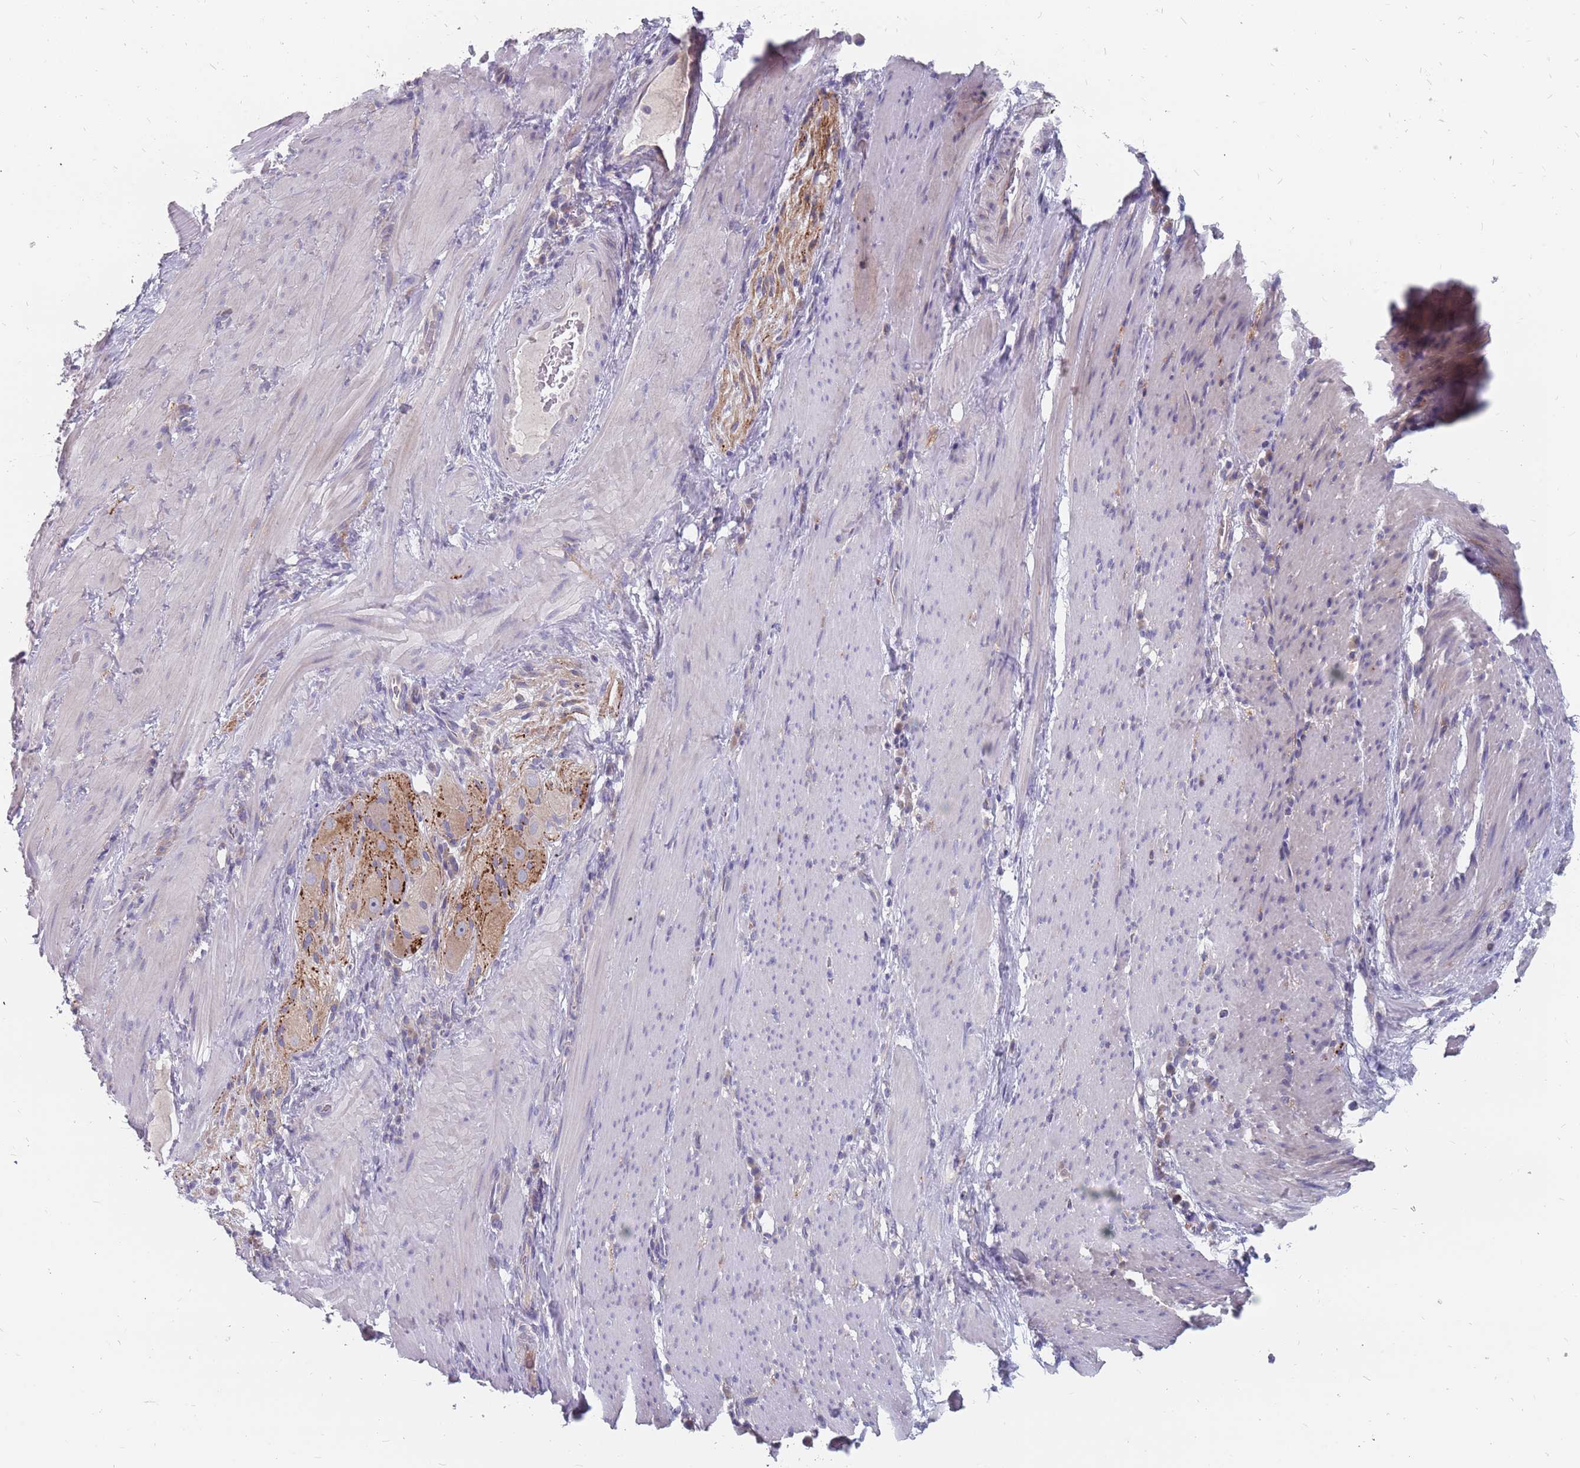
{"staining": {"intensity": "weak", "quantity": "<25%", "location": "cytoplasmic/membranous"}, "tissue": "stomach cancer", "cell_type": "Tumor cells", "image_type": "cancer", "snomed": [{"axis": "morphology", "description": "Normal tissue, NOS"}, {"axis": "morphology", "description": "Adenocarcinoma, NOS"}, {"axis": "topography", "description": "Stomach"}], "caption": "Immunohistochemical staining of human stomach cancer (adenocarcinoma) shows no significant staining in tumor cells. Brightfield microscopy of IHC stained with DAB (brown) and hematoxylin (blue), captured at high magnification.", "gene": "CMTR2", "patient": {"sex": "female", "age": 64}}